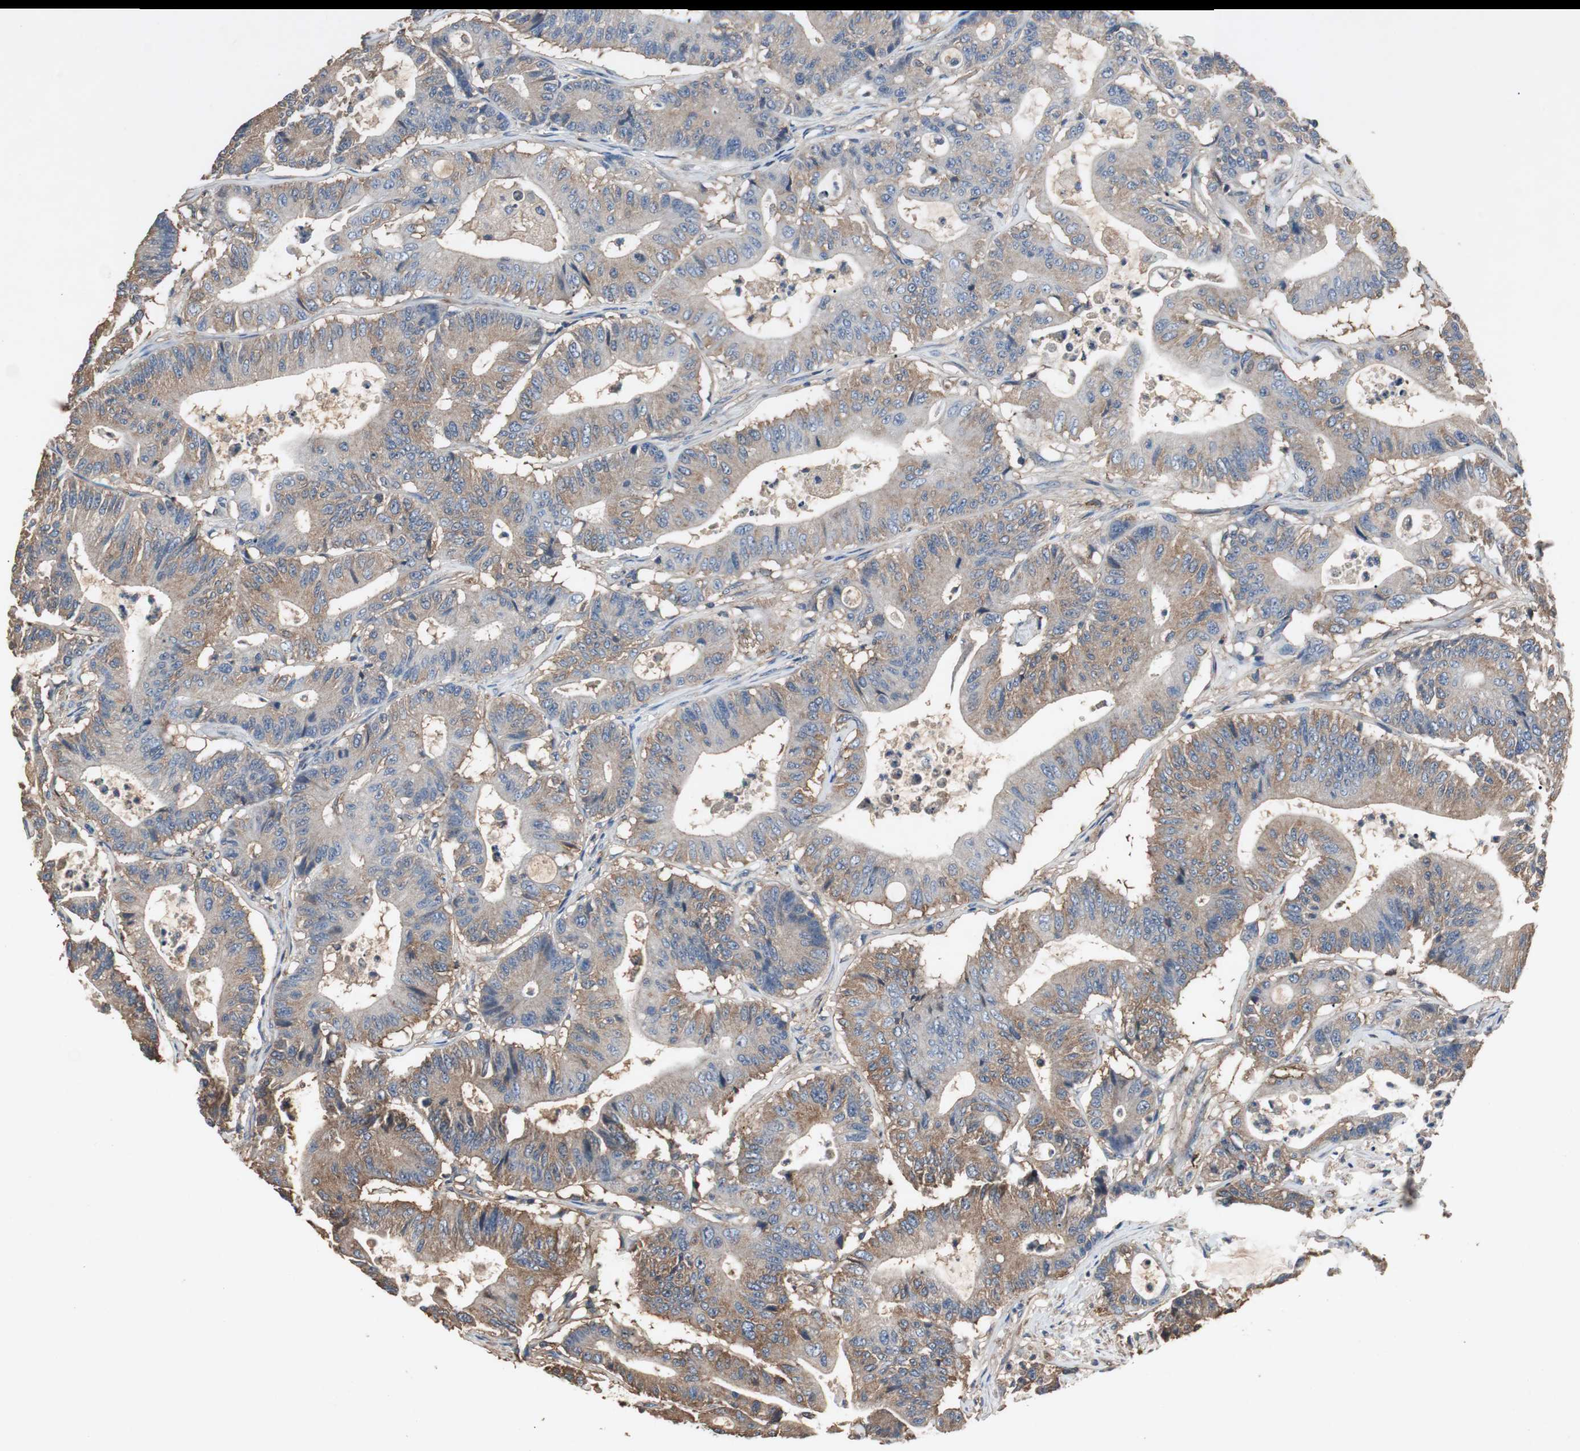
{"staining": {"intensity": "weak", "quantity": ">75%", "location": "cytoplasmic/membranous"}, "tissue": "colorectal cancer", "cell_type": "Tumor cells", "image_type": "cancer", "snomed": [{"axis": "morphology", "description": "Adenocarcinoma, NOS"}, {"axis": "topography", "description": "Colon"}], "caption": "Protein staining of colorectal cancer (adenocarcinoma) tissue shows weak cytoplasmic/membranous staining in approximately >75% of tumor cells. (DAB IHC with brightfield microscopy, high magnification).", "gene": "TNFRSF14", "patient": {"sex": "female", "age": 84}}